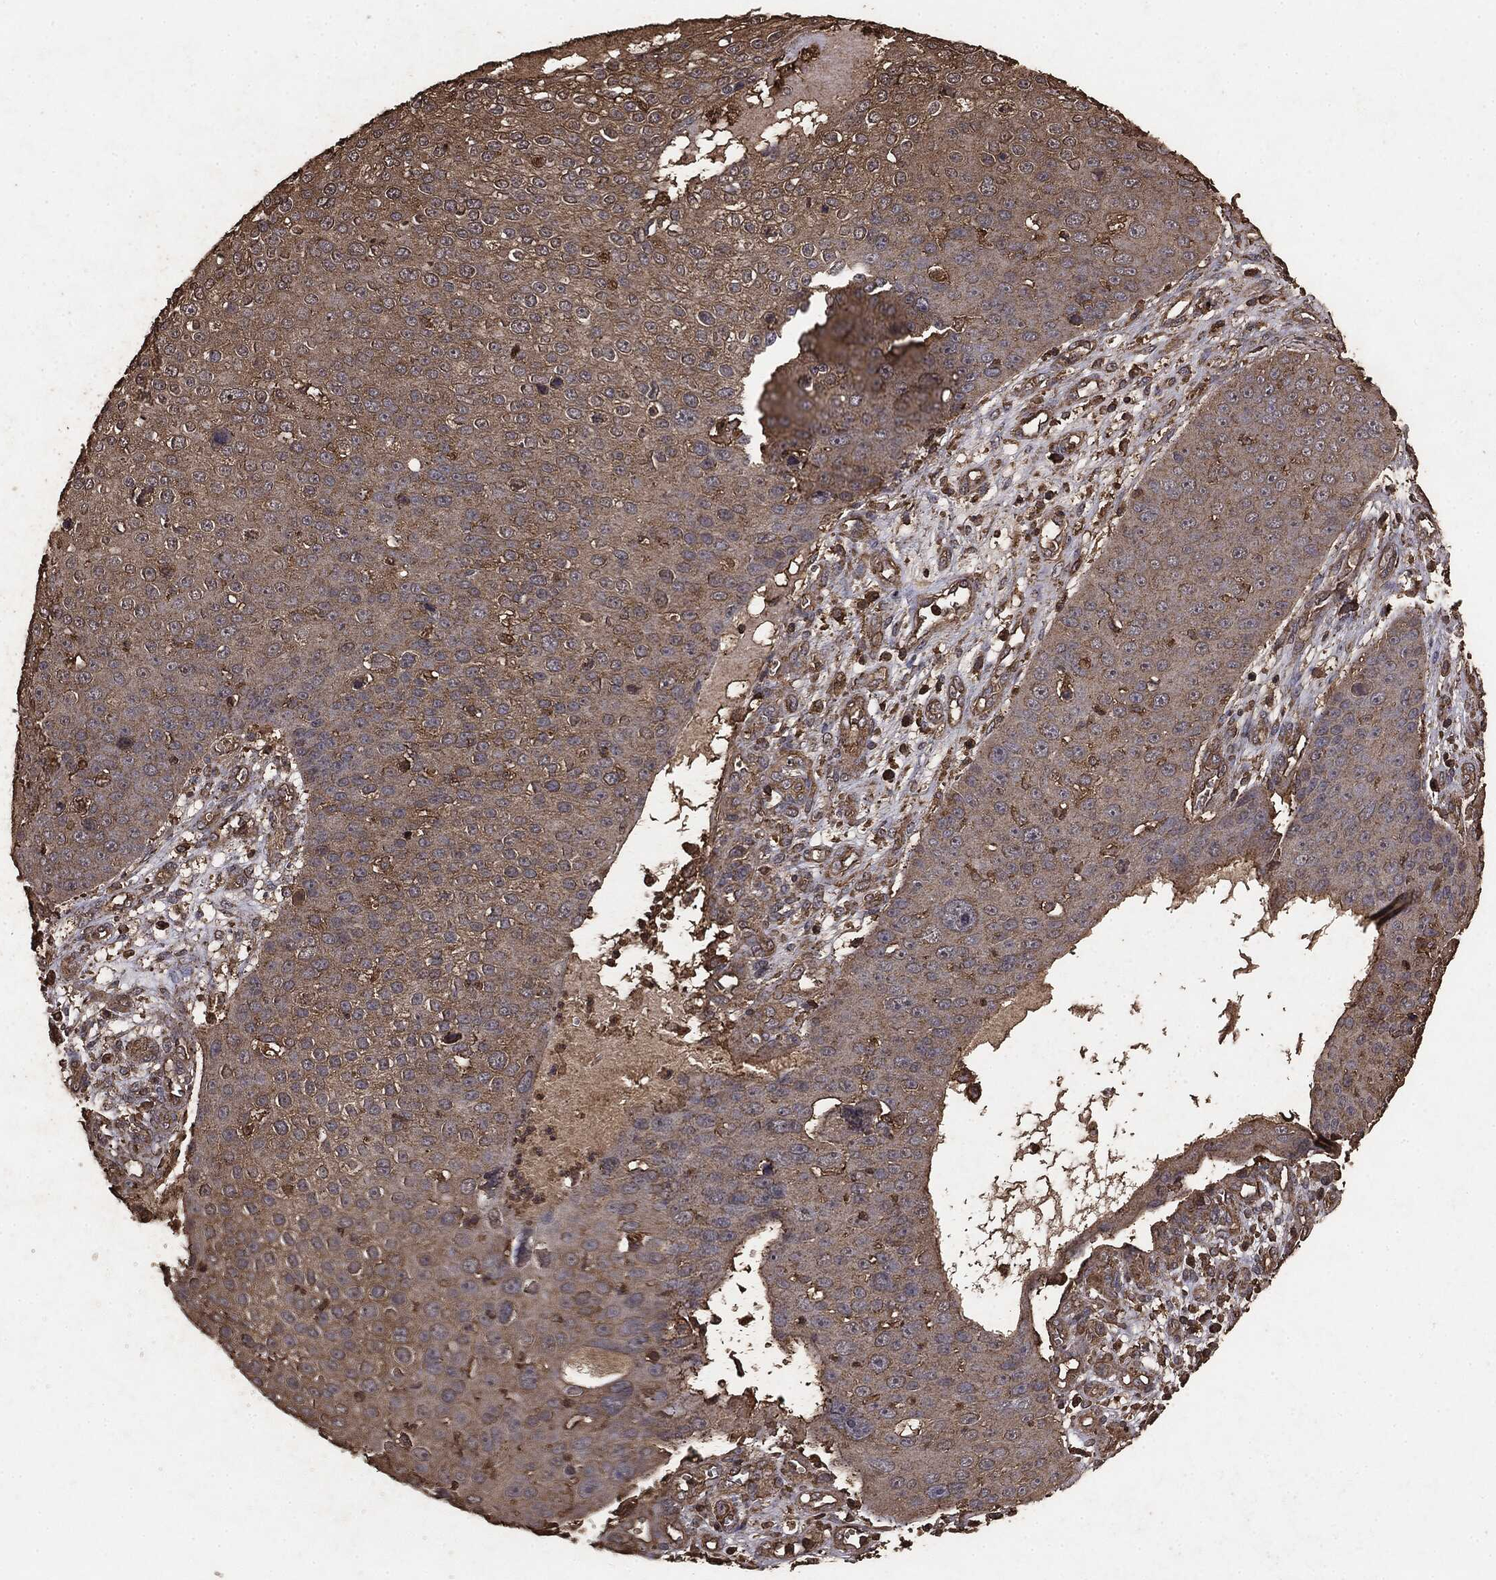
{"staining": {"intensity": "moderate", "quantity": "25%-75%", "location": "cytoplasmic/membranous"}, "tissue": "skin cancer", "cell_type": "Tumor cells", "image_type": "cancer", "snomed": [{"axis": "morphology", "description": "Squamous cell carcinoma, NOS"}, {"axis": "topography", "description": "Skin"}], "caption": "Immunohistochemical staining of human squamous cell carcinoma (skin) reveals medium levels of moderate cytoplasmic/membranous expression in approximately 25%-75% of tumor cells. (DAB = brown stain, brightfield microscopy at high magnification).", "gene": "MTOR", "patient": {"sex": "male", "age": 71}}